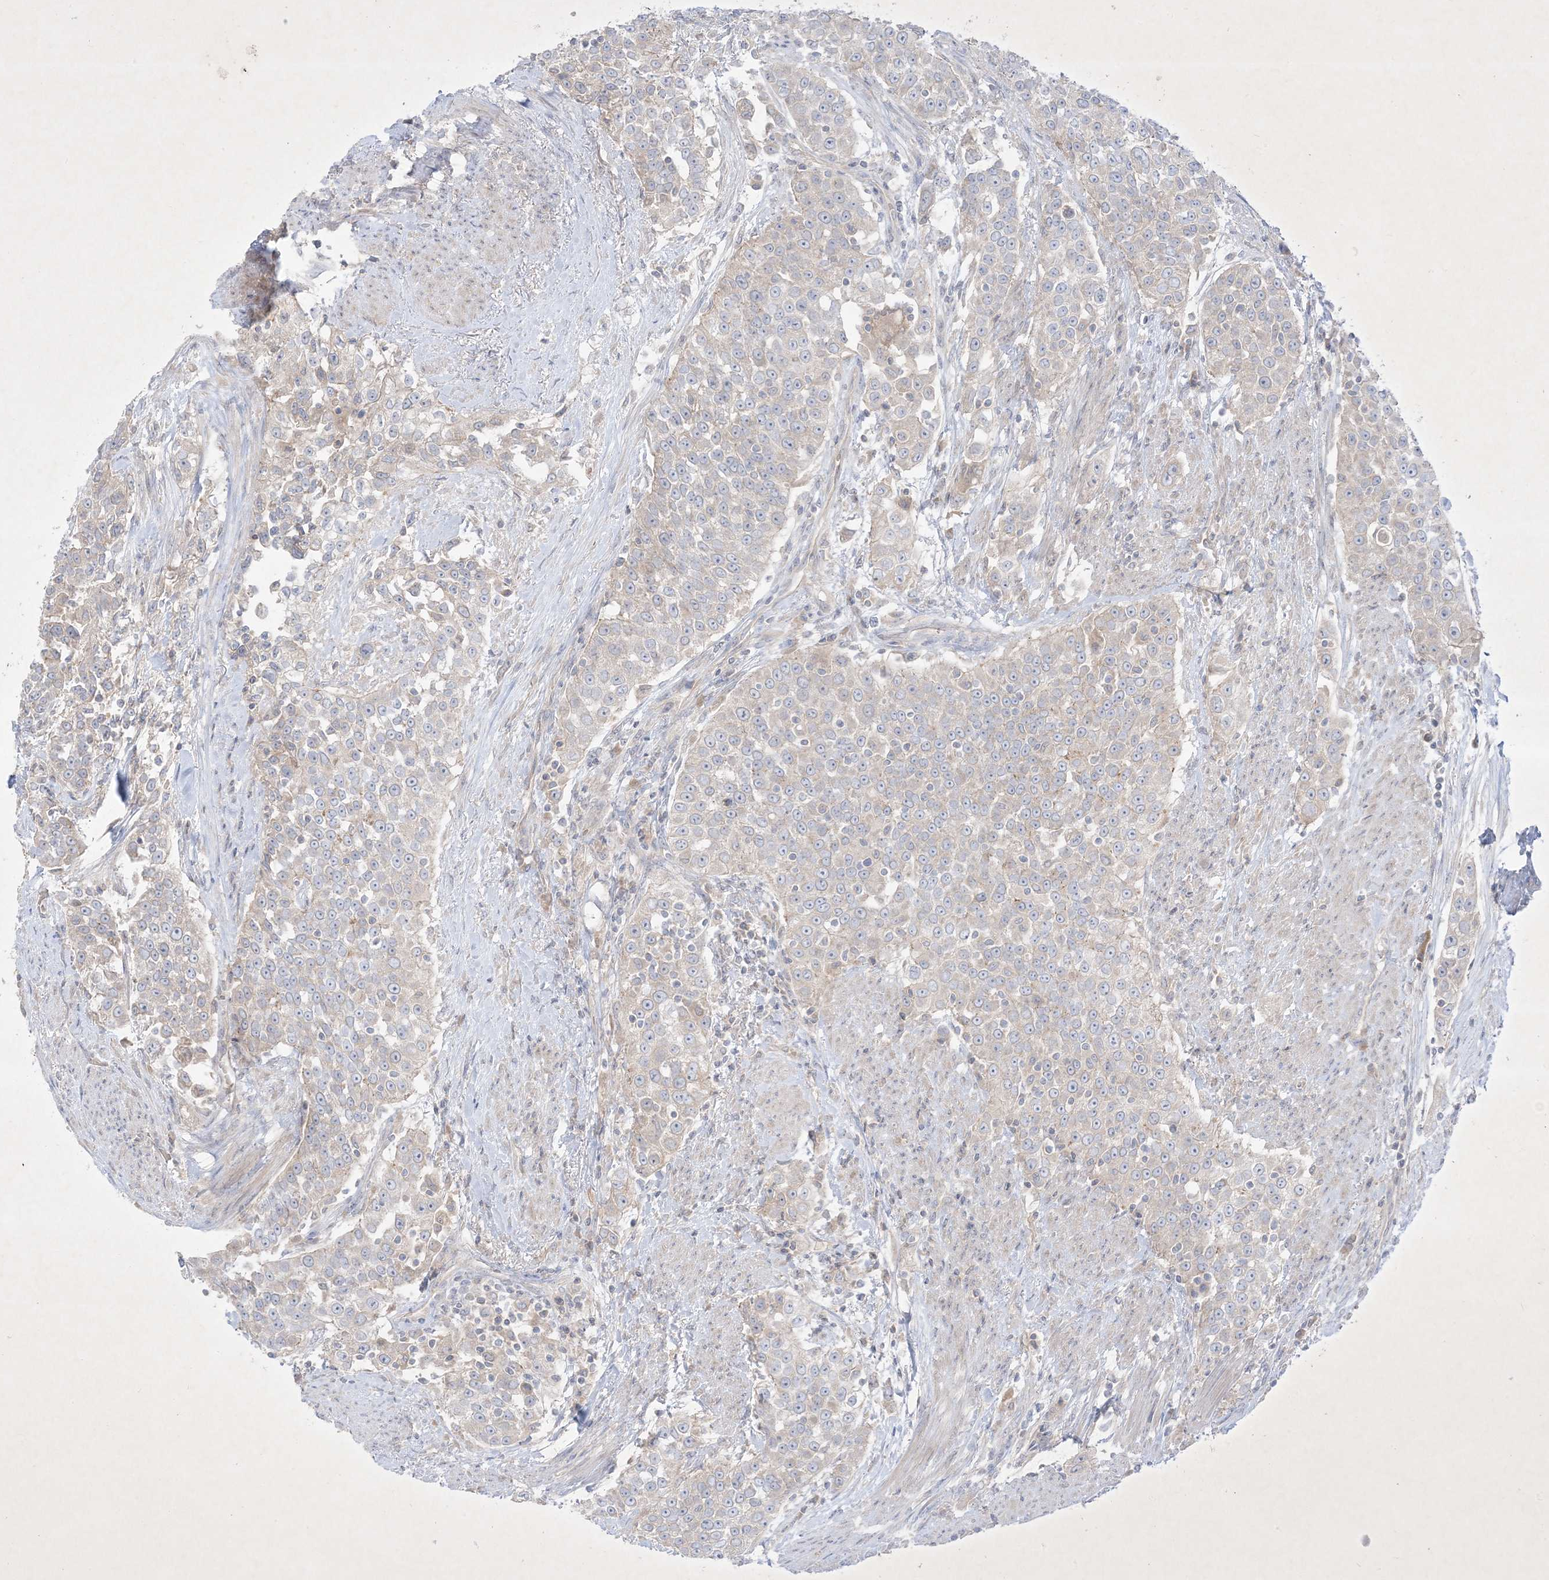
{"staining": {"intensity": "weak", "quantity": "<25%", "location": "cytoplasmic/membranous"}, "tissue": "urothelial cancer", "cell_type": "Tumor cells", "image_type": "cancer", "snomed": [{"axis": "morphology", "description": "Urothelial carcinoma, High grade"}, {"axis": "topography", "description": "Urinary bladder"}], "caption": "High power microscopy photomicrograph of an immunohistochemistry image of urothelial cancer, revealing no significant staining in tumor cells. (Immunohistochemistry (ihc), brightfield microscopy, high magnification).", "gene": "PLEKHA3", "patient": {"sex": "female", "age": 80}}